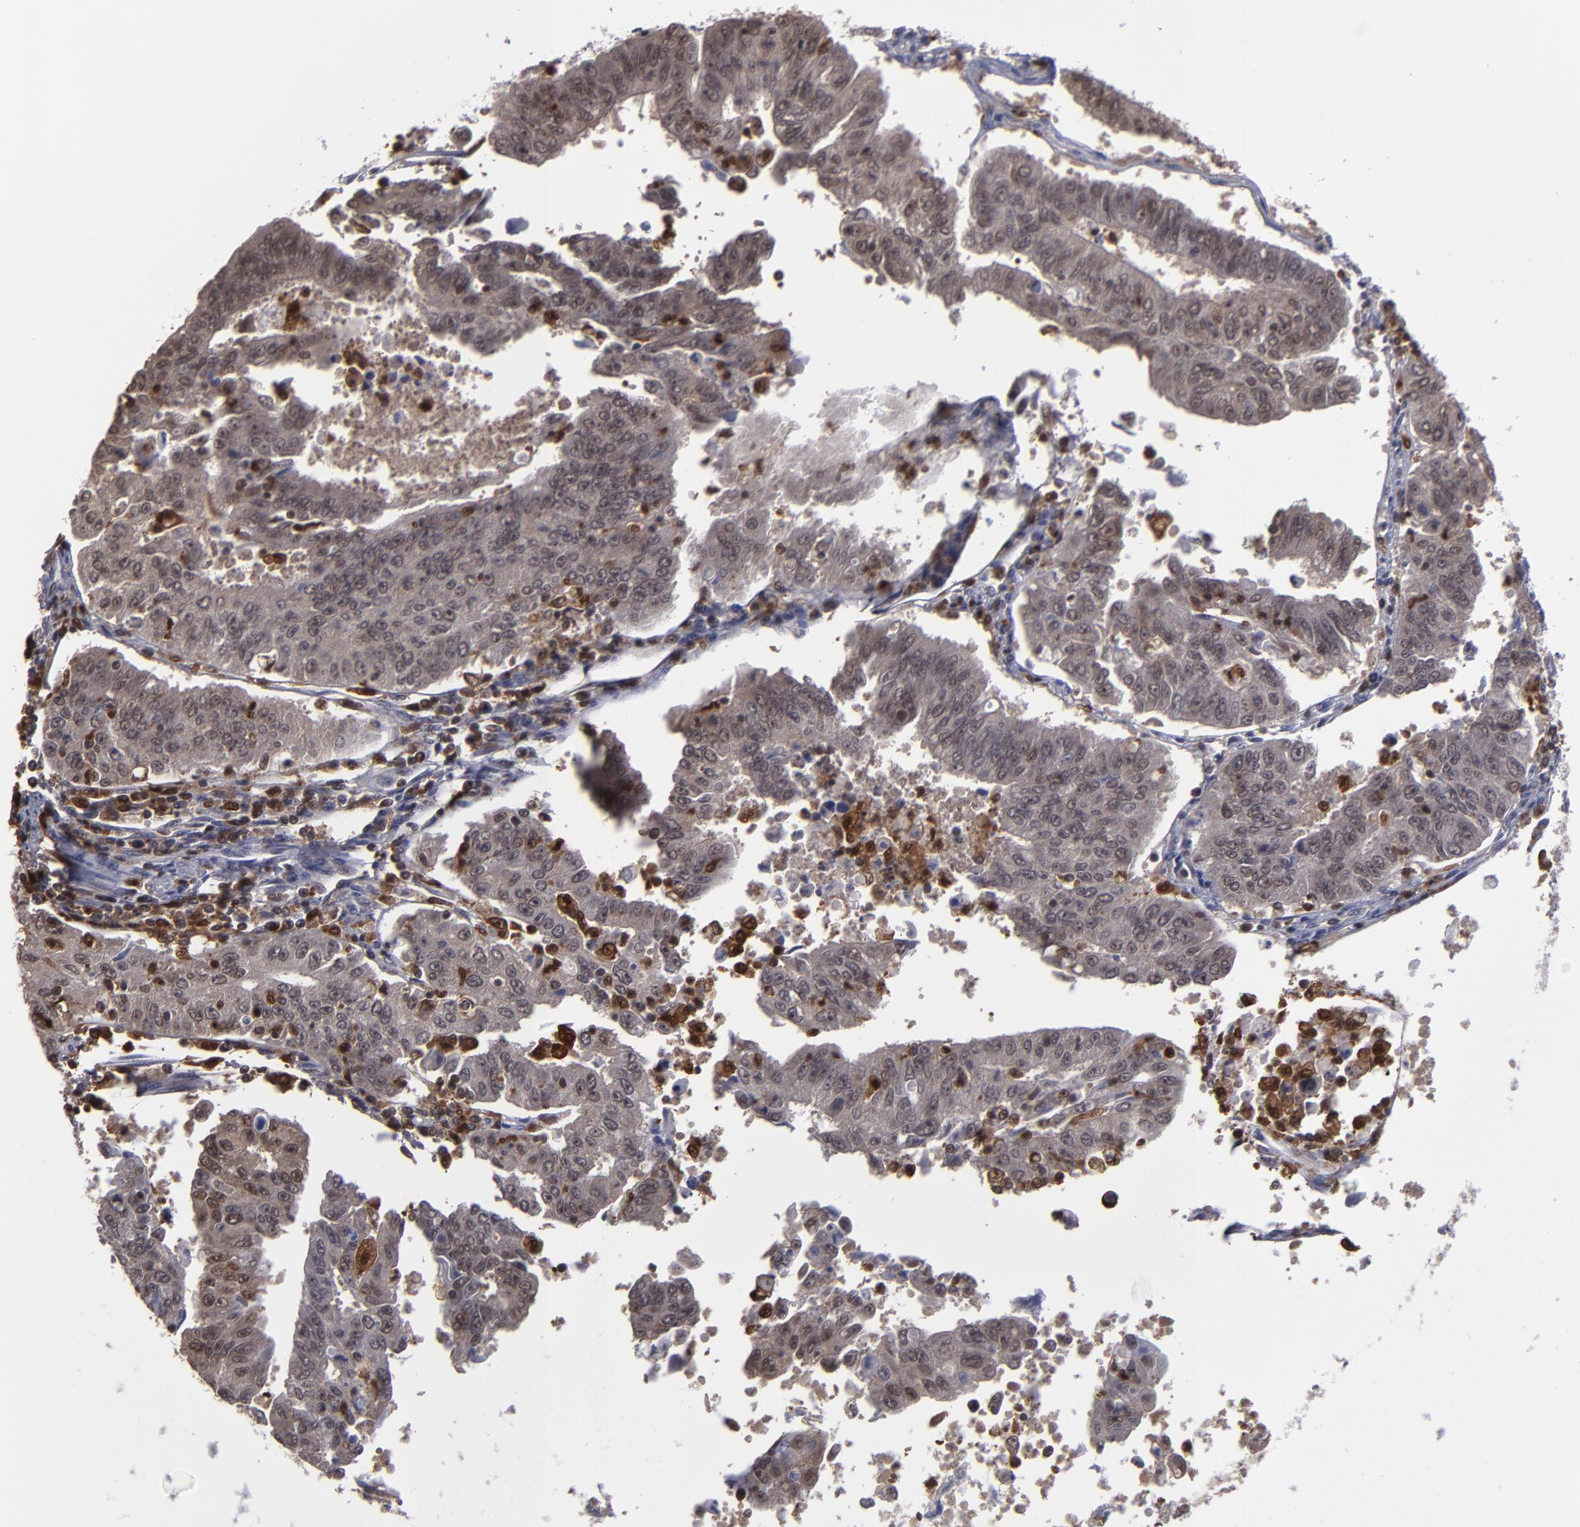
{"staining": {"intensity": "moderate", "quantity": ">75%", "location": "cytoplasmic/membranous,nuclear"}, "tissue": "endometrial cancer", "cell_type": "Tumor cells", "image_type": "cancer", "snomed": [{"axis": "morphology", "description": "Adenocarcinoma, NOS"}, {"axis": "topography", "description": "Endometrium"}], "caption": "Protein staining of endometrial cancer (adenocarcinoma) tissue reveals moderate cytoplasmic/membranous and nuclear expression in approximately >75% of tumor cells.", "gene": "GRB2", "patient": {"sex": "female", "age": 42}}